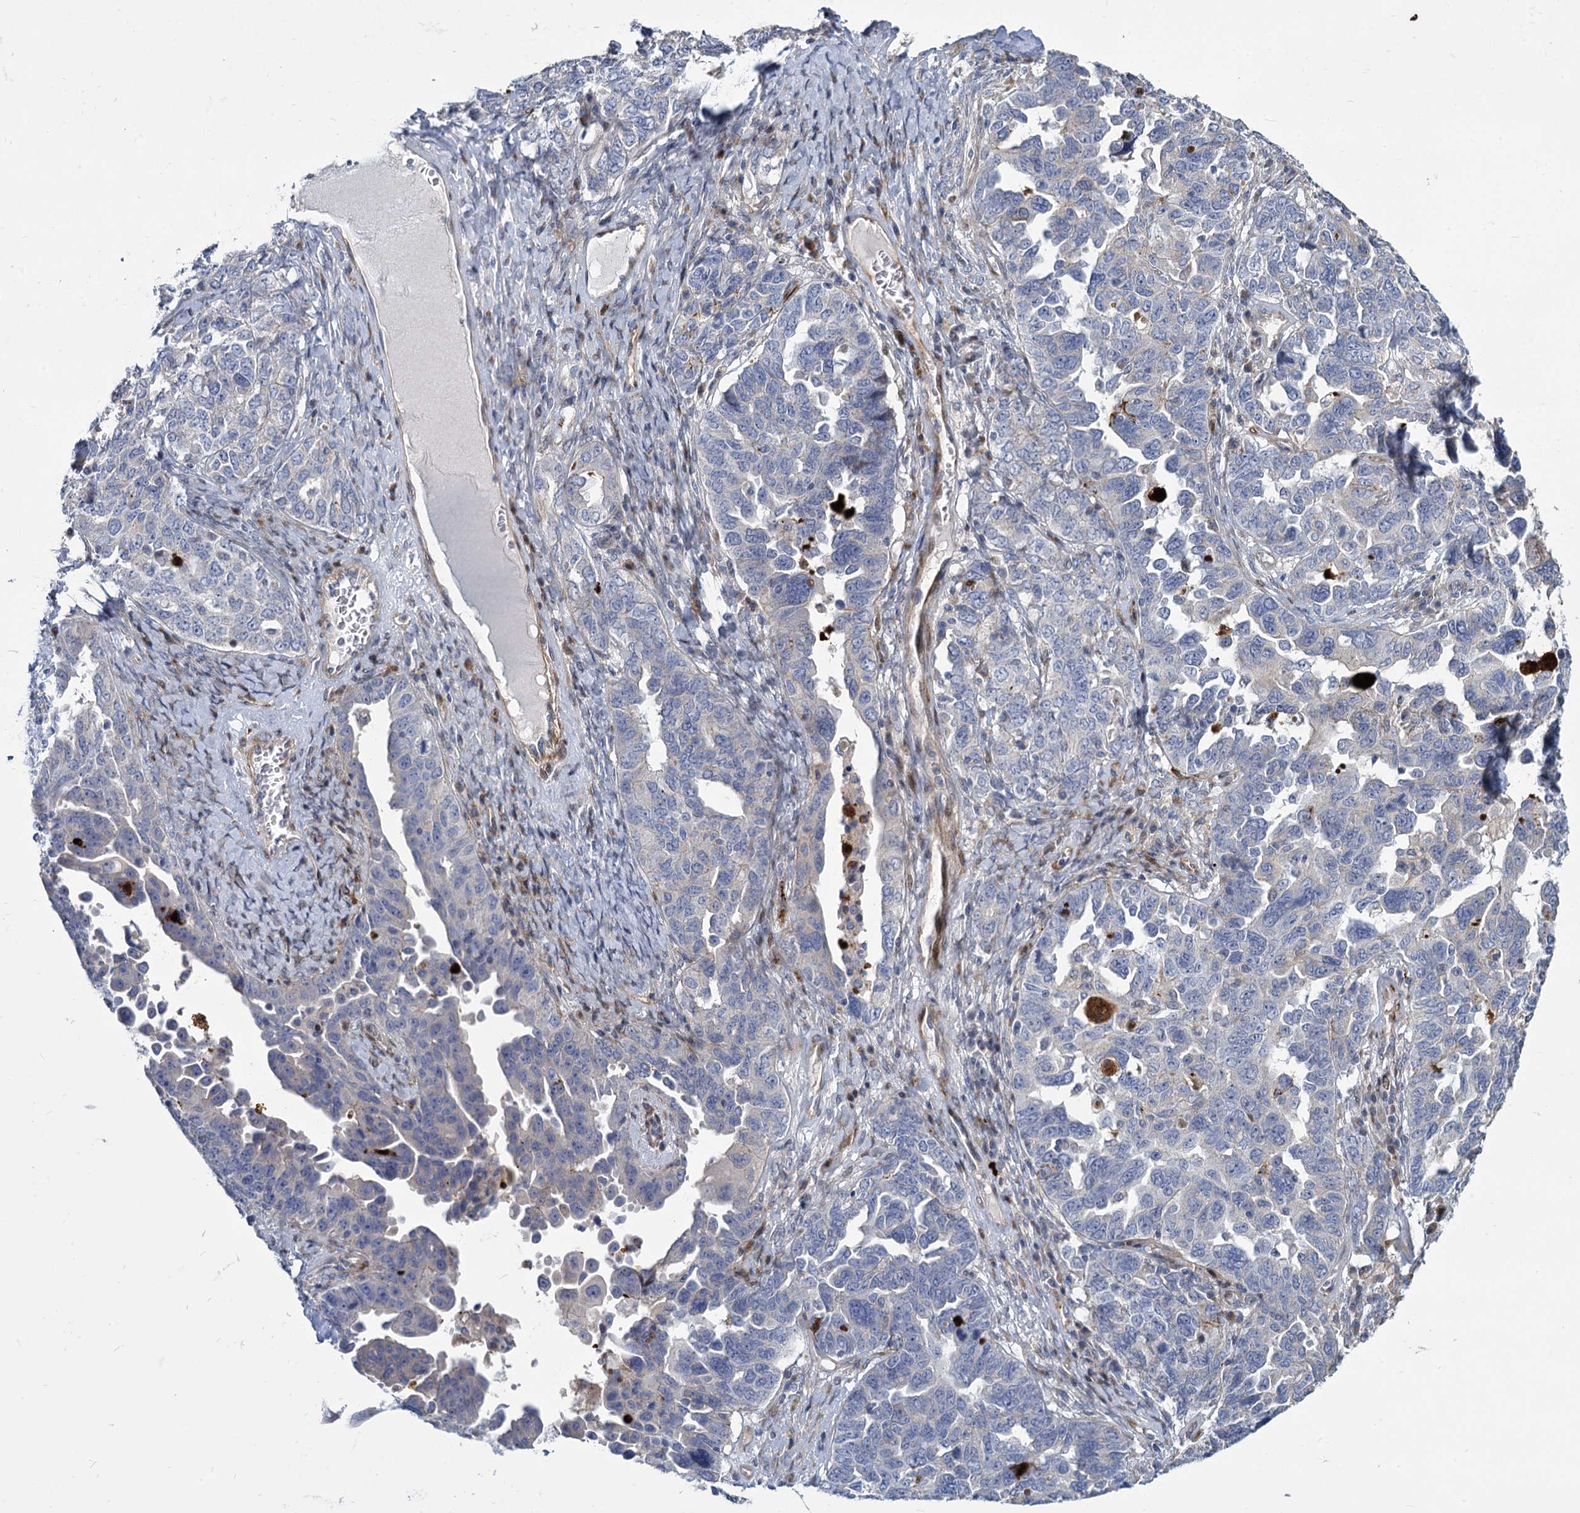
{"staining": {"intensity": "negative", "quantity": "none", "location": "none"}, "tissue": "ovarian cancer", "cell_type": "Tumor cells", "image_type": "cancer", "snomed": [{"axis": "morphology", "description": "Carcinoma, endometroid"}, {"axis": "topography", "description": "Ovary"}], "caption": "Tumor cells are negative for brown protein staining in ovarian endometroid carcinoma. (DAB IHC, high magnification).", "gene": "TRIM77", "patient": {"sex": "female", "age": 62}}